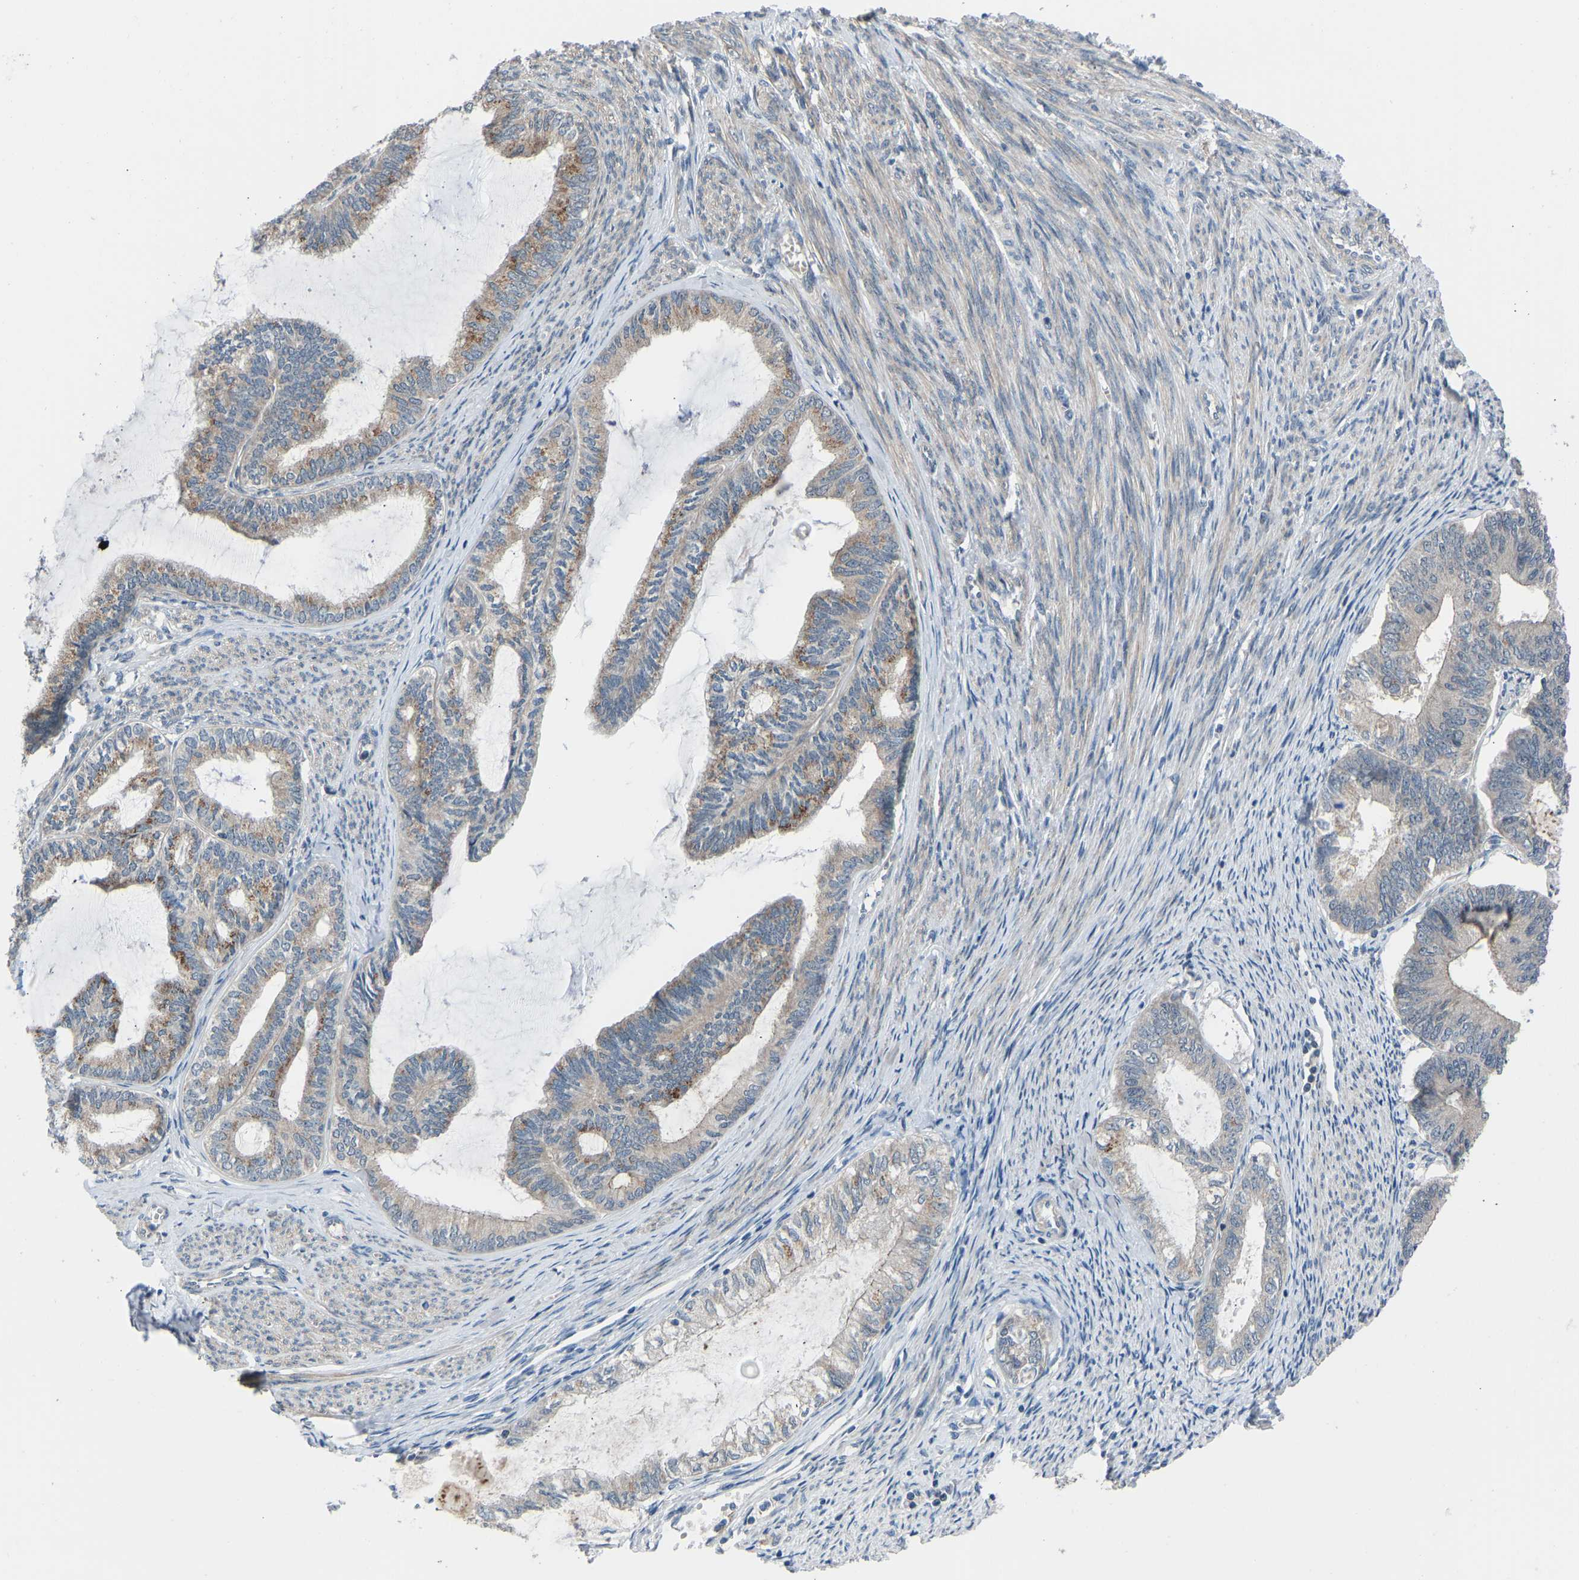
{"staining": {"intensity": "moderate", "quantity": "25%-75%", "location": "cytoplasmic/membranous"}, "tissue": "endometrial cancer", "cell_type": "Tumor cells", "image_type": "cancer", "snomed": [{"axis": "morphology", "description": "Adenocarcinoma, NOS"}, {"axis": "topography", "description": "Endometrium"}], "caption": "Protein staining of endometrial cancer (adenocarcinoma) tissue shows moderate cytoplasmic/membranous positivity in about 25%-75% of tumor cells.", "gene": "CDK2AP1", "patient": {"sex": "female", "age": 86}}